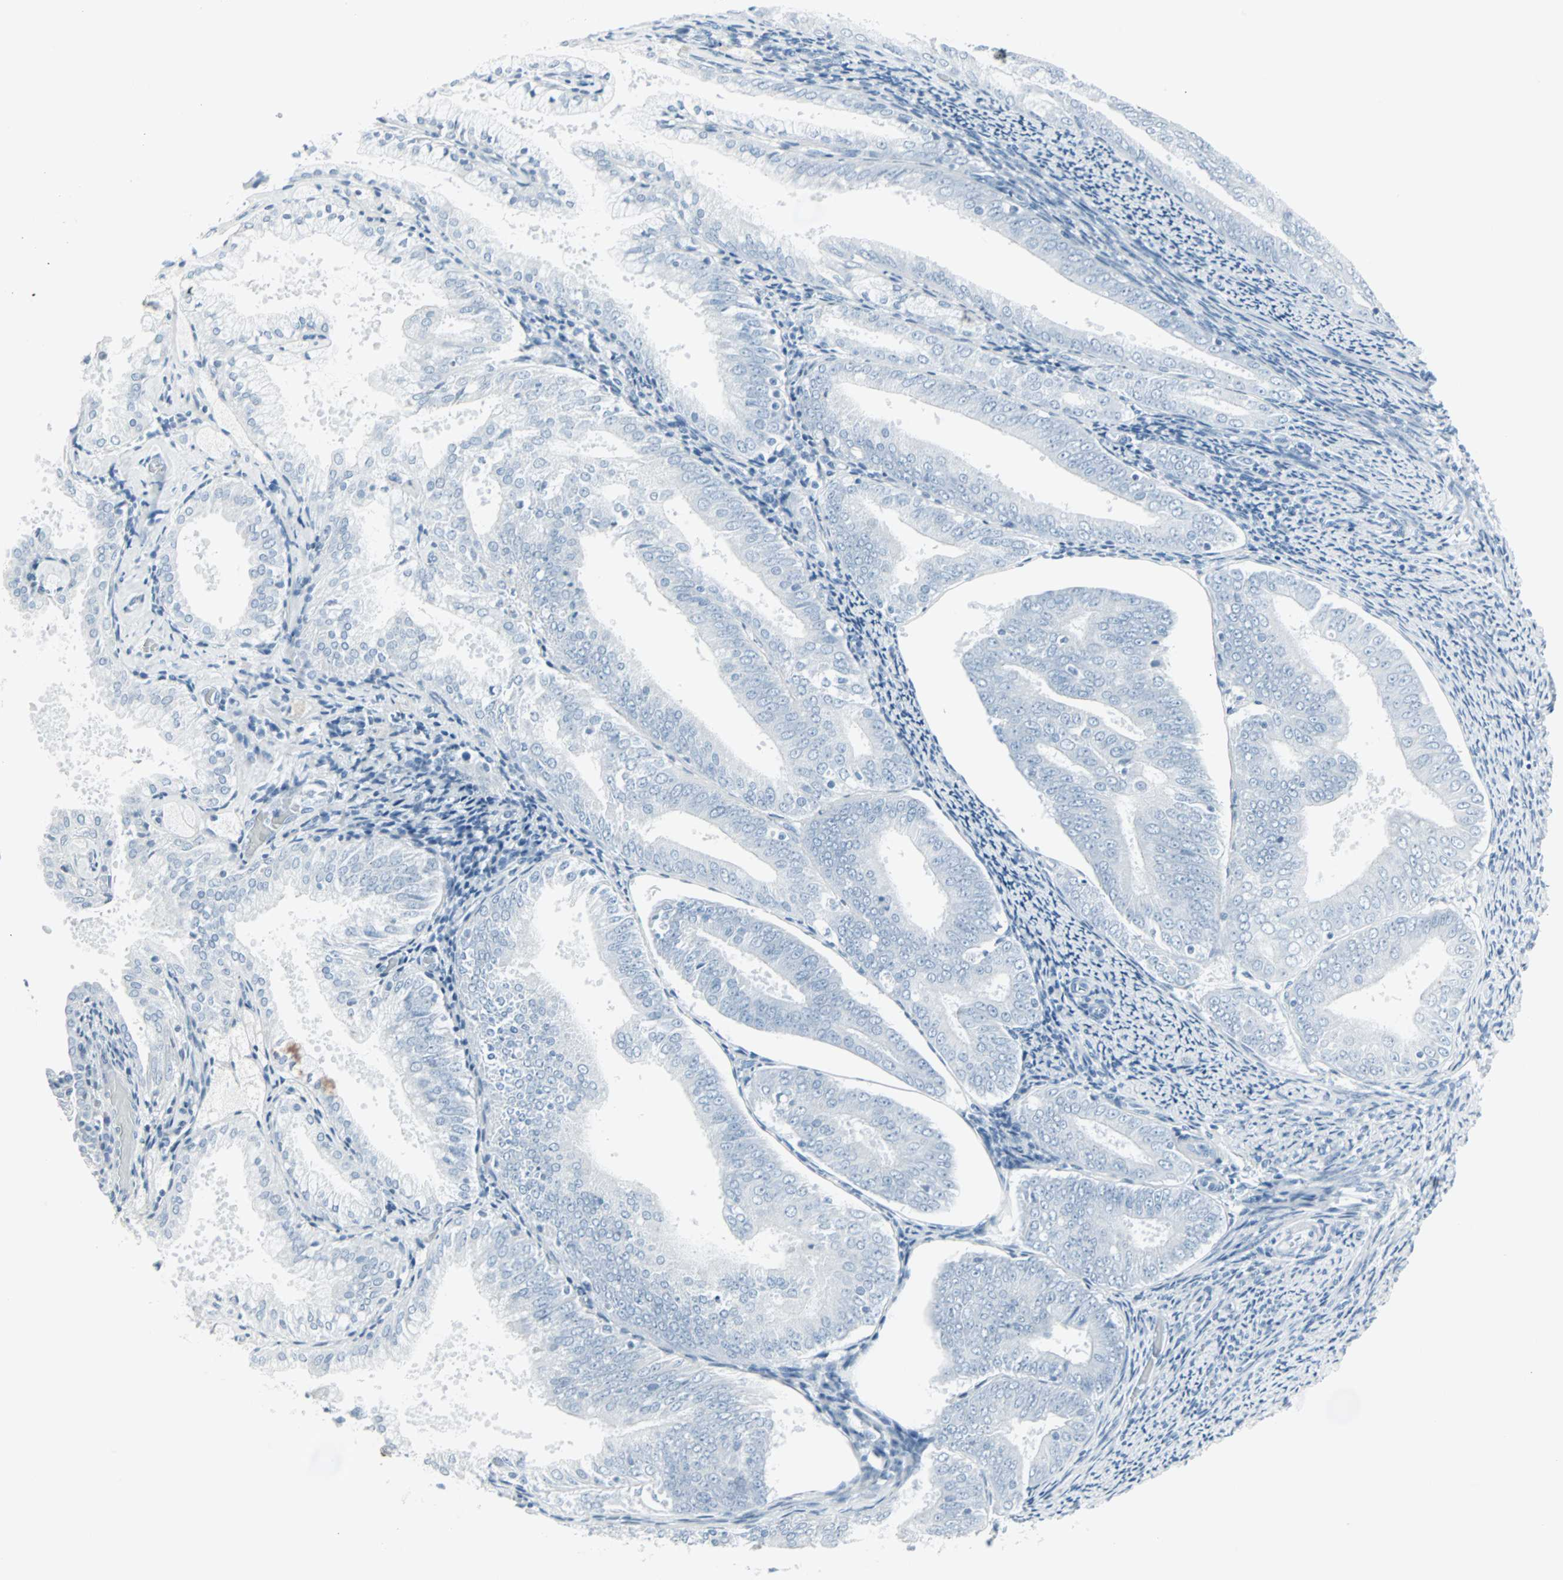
{"staining": {"intensity": "negative", "quantity": "none", "location": "none"}, "tissue": "endometrial cancer", "cell_type": "Tumor cells", "image_type": "cancer", "snomed": [{"axis": "morphology", "description": "Adenocarcinoma, NOS"}, {"axis": "topography", "description": "Endometrium"}], "caption": "Immunohistochemistry (IHC) of human endometrial cancer (adenocarcinoma) demonstrates no staining in tumor cells. Brightfield microscopy of IHC stained with DAB (3,3'-diaminobenzidine) (brown) and hematoxylin (blue), captured at high magnification.", "gene": "LANCL3", "patient": {"sex": "female", "age": 63}}